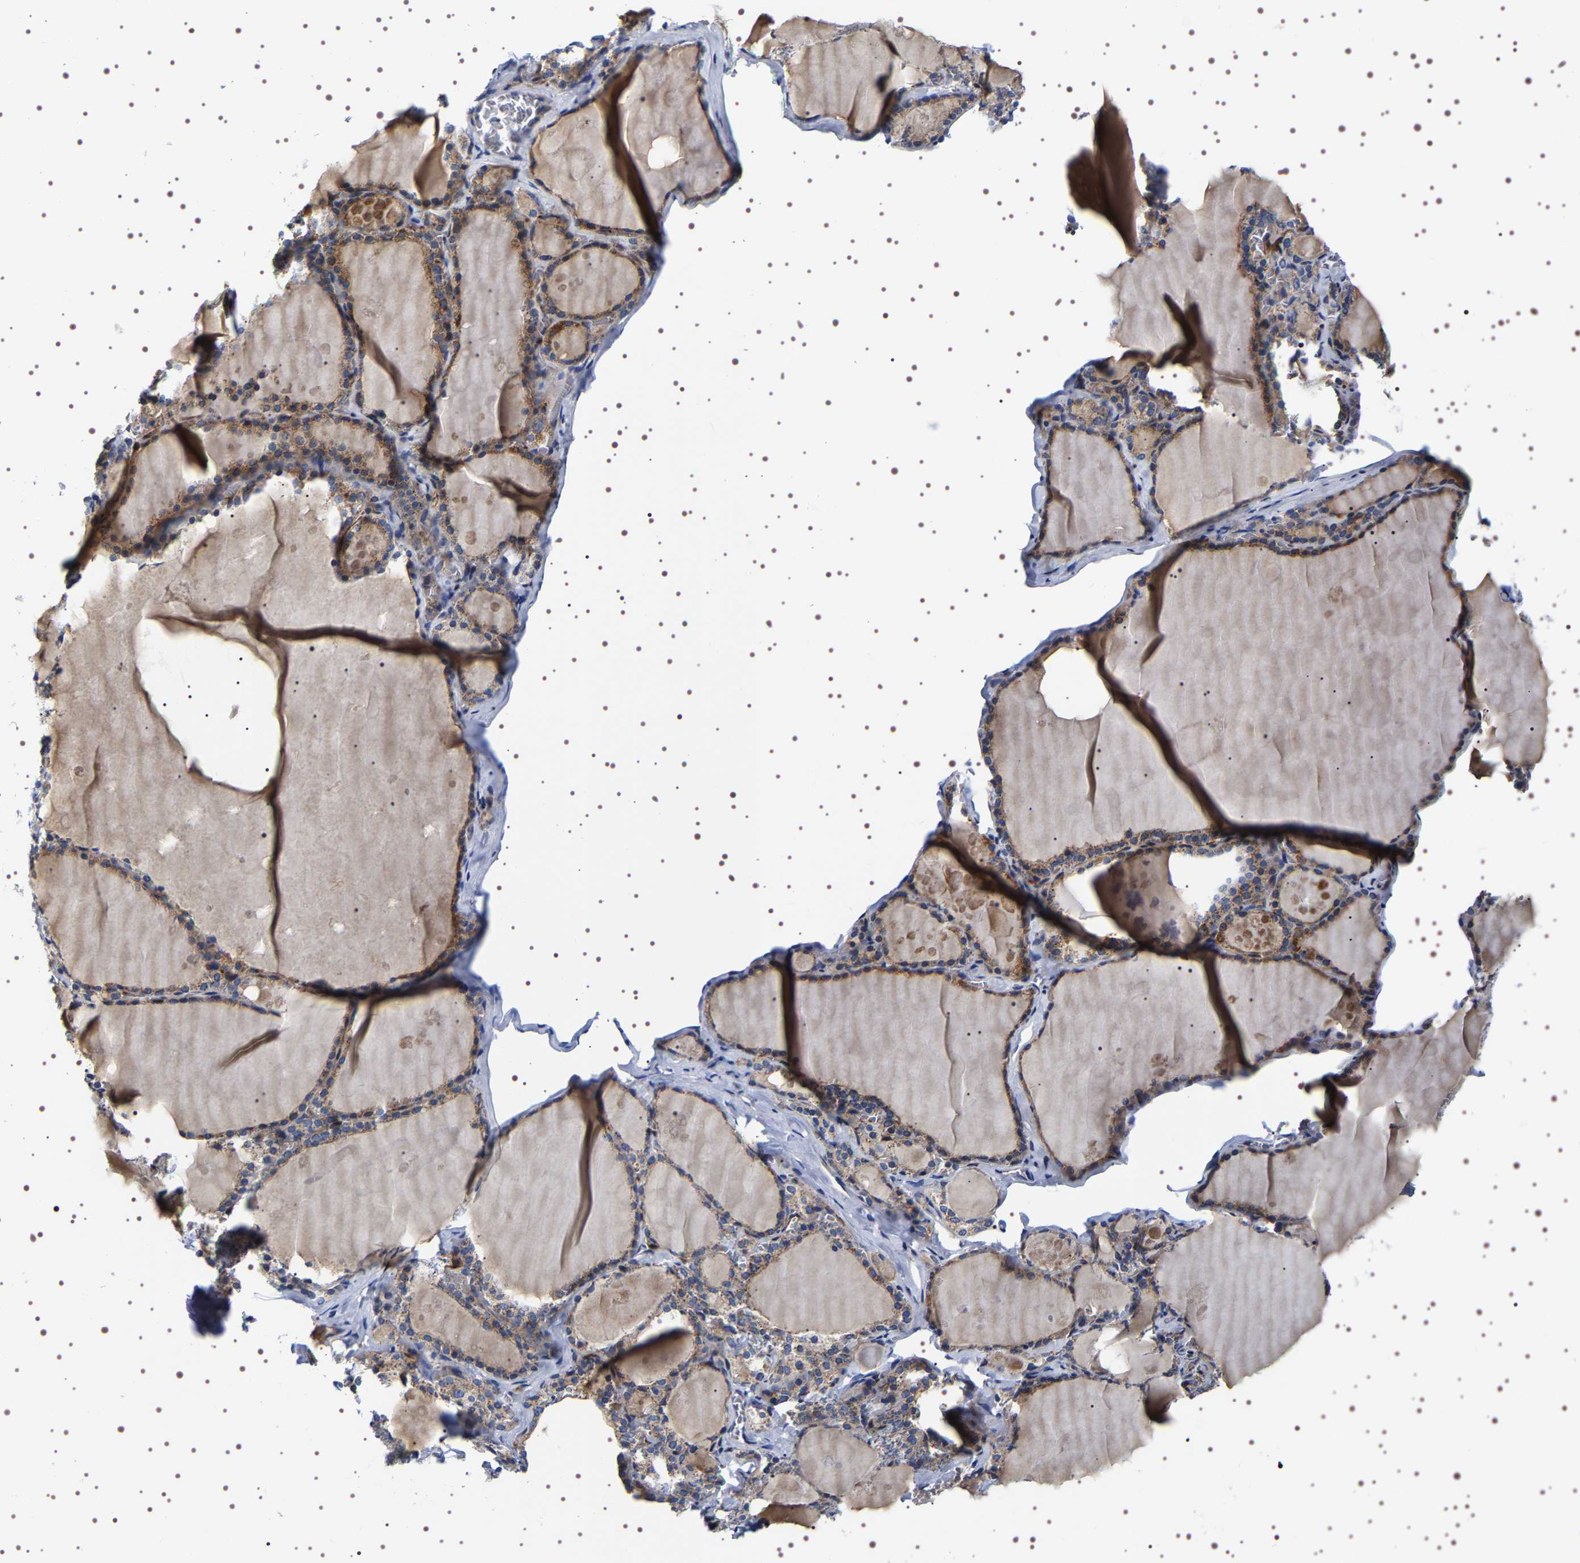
{"staining": {"intensity": "moderate", "quantity": ">75%", "location": "cytoplasmic/membranous"}, "tissue": "thyroid gland", "cell_type": "Glandular cells", "image_type": "normal", "snomed": [{"axis": "morphology", "description": "Normal tissue, NOS"}, {"axis": "topography", "description": "Thyroid gland"}], "caption": "The photomicrograph exhibits immunohistochemical staining of unremarkable thyroid gland. There is moderate cytoplasmic/membranous expression is appreciated in approximately >75% of glandular cells.", "gene": "SQLE", "patient": {"sex": "male", "age": 56}}